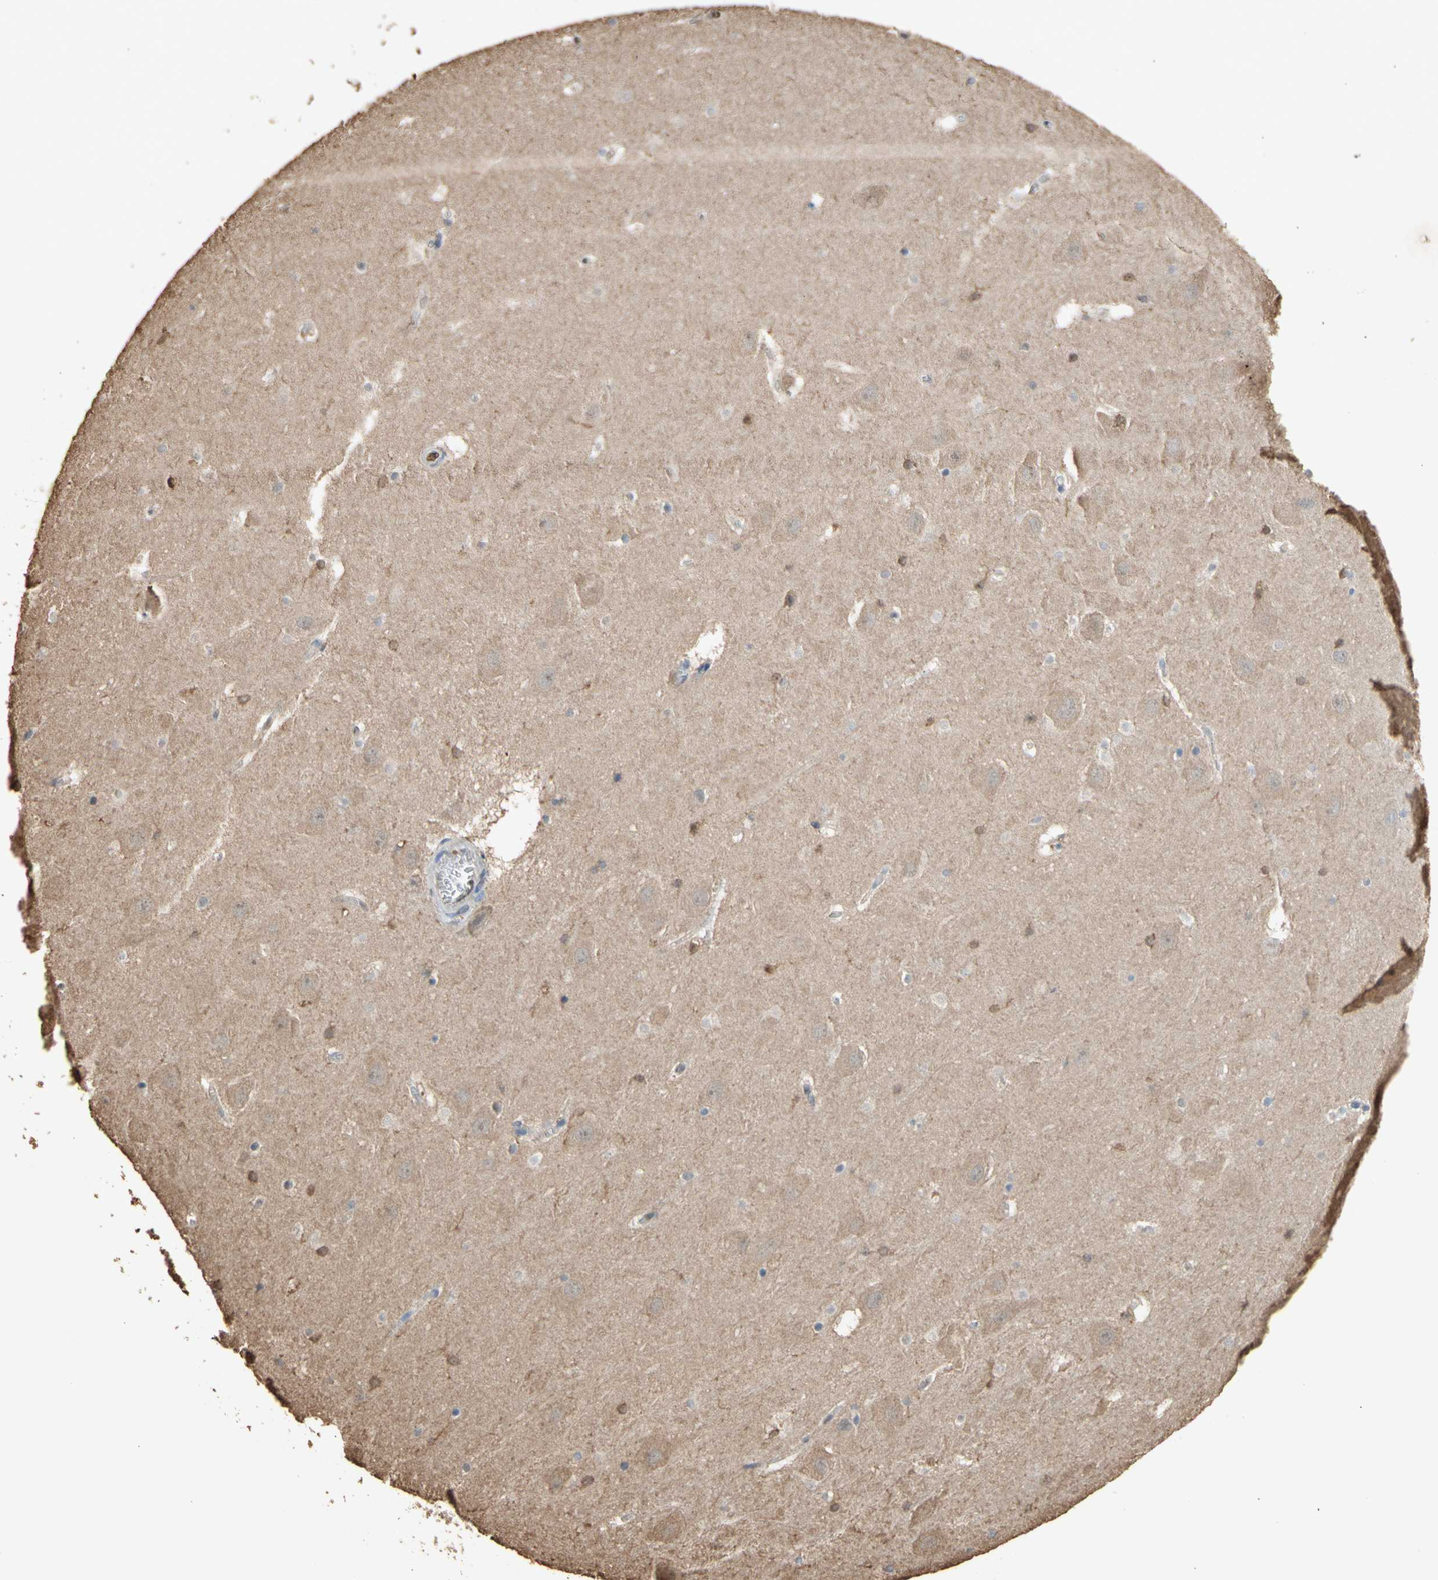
{"staining": {"intensity": "moderate", "quantity": "<25%", "location": "cytoplasmic/membranous"}, "tissue": "hippocampus", "cell_type": "Glial cells", "image_type": "normal", "snomed": [{"axis": "morphology", "description": "Normal tissue, NOS"}, {"axis": "topography", "description": "Hippocampus"}], "caption": "About <25% of glial cells in unremarkable human hippocampus reveal moderate cytoplasmic/membranous protein positivity as visualized by brown immunohistochemical staining.", "gene": "TNFSF13B", "patient": {"sex": "male", "age": 45}}